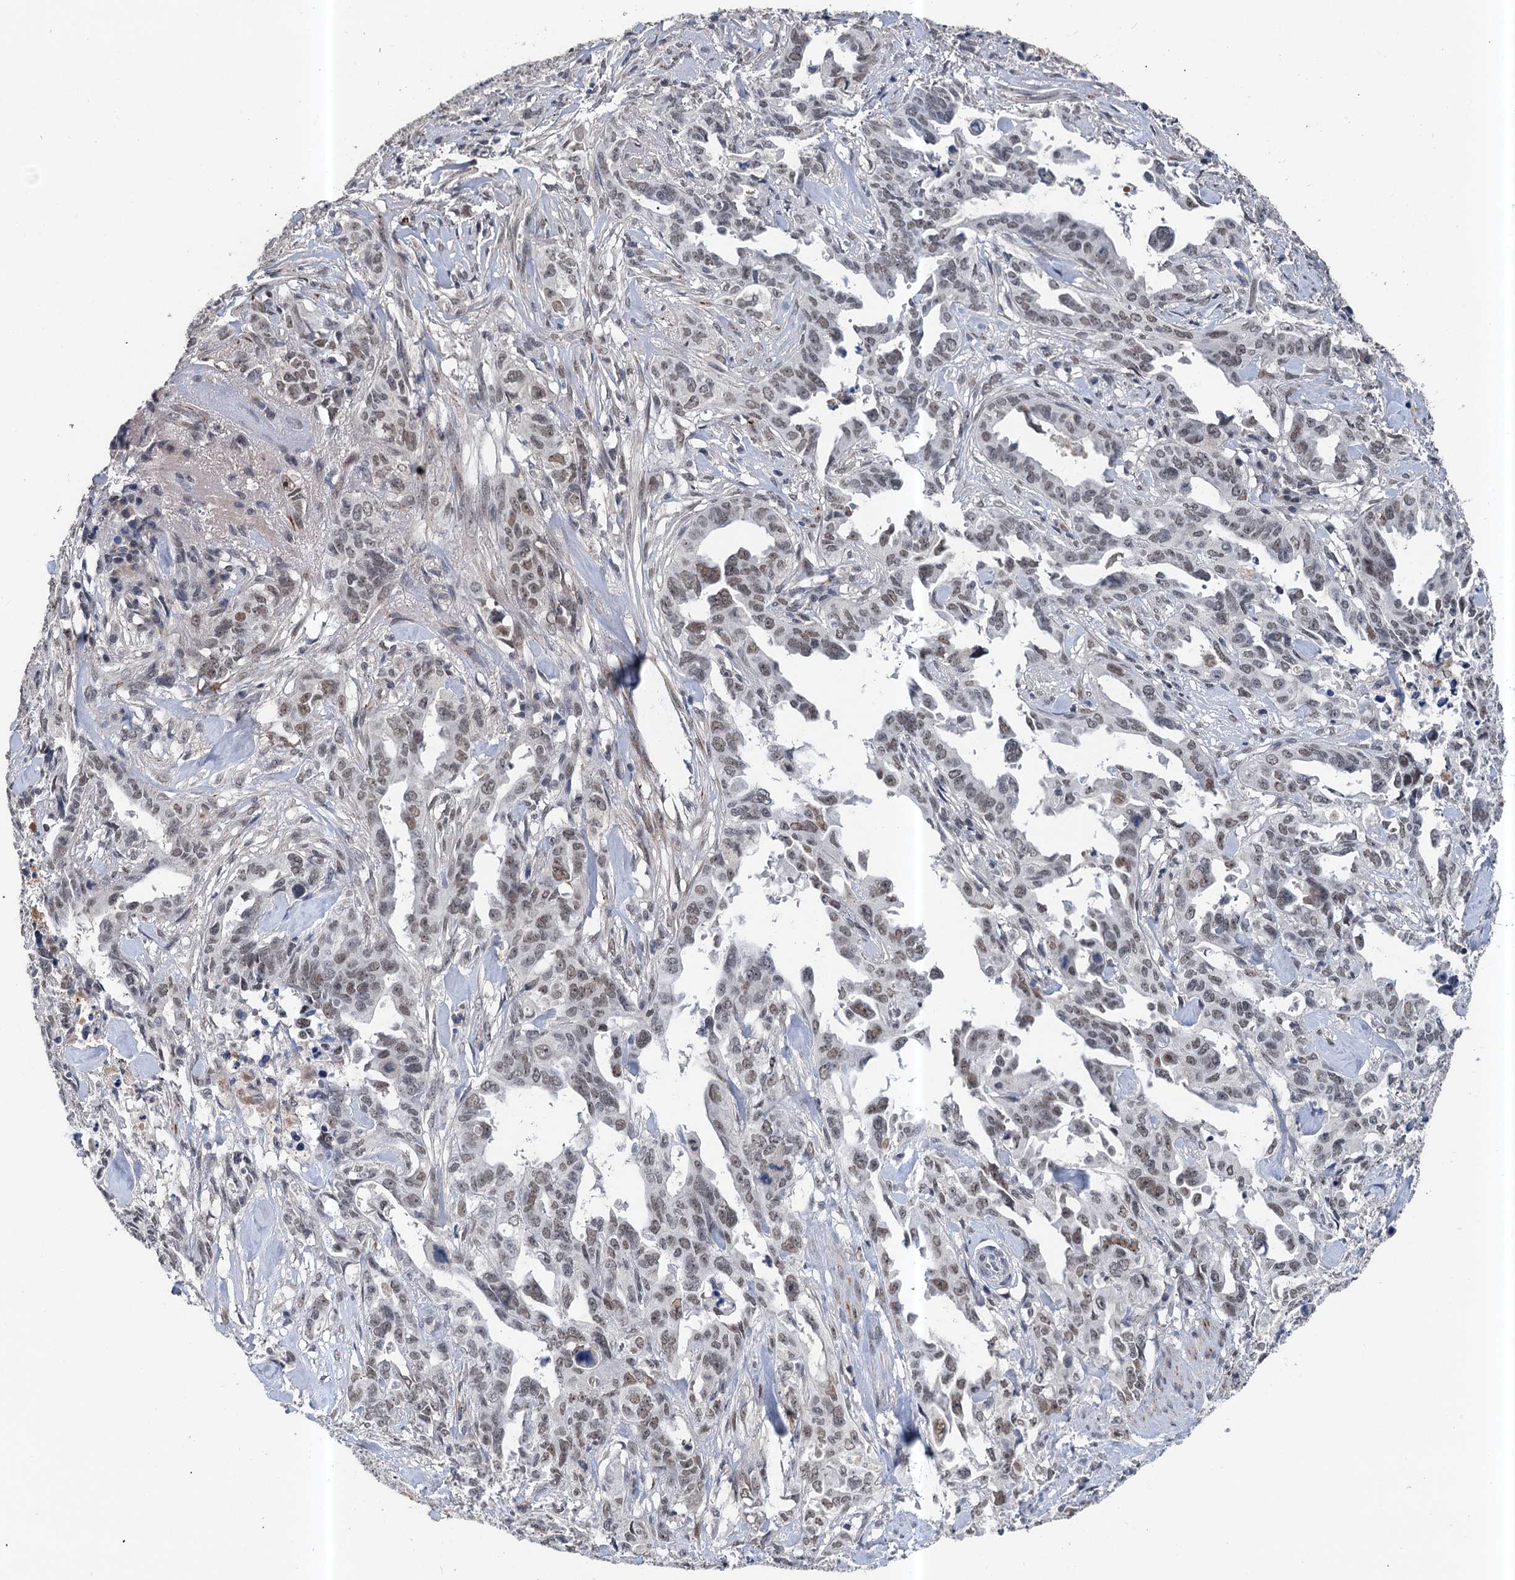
{"staining": {"intensity": "weak", "quantity": "25%-75%", "location": "nuclear"}, "tissue": "endometrial cancer", "cell_type": "Tumor cells", "image_type": "cancer", "snomed": [{"axis": "morphology", "description": "Adenocarcinoma, NOS"}, {"axis": "topography", "description": "Endometrium"}], "caption": "Immunohistochemical staining of human endometrial adenocarcinoma shows low levels of weak nuclear protein expression in about 25%-75% of tumor cells.", "gene": "CSTF3", "patient": {"sex": "female", "age": 65}}